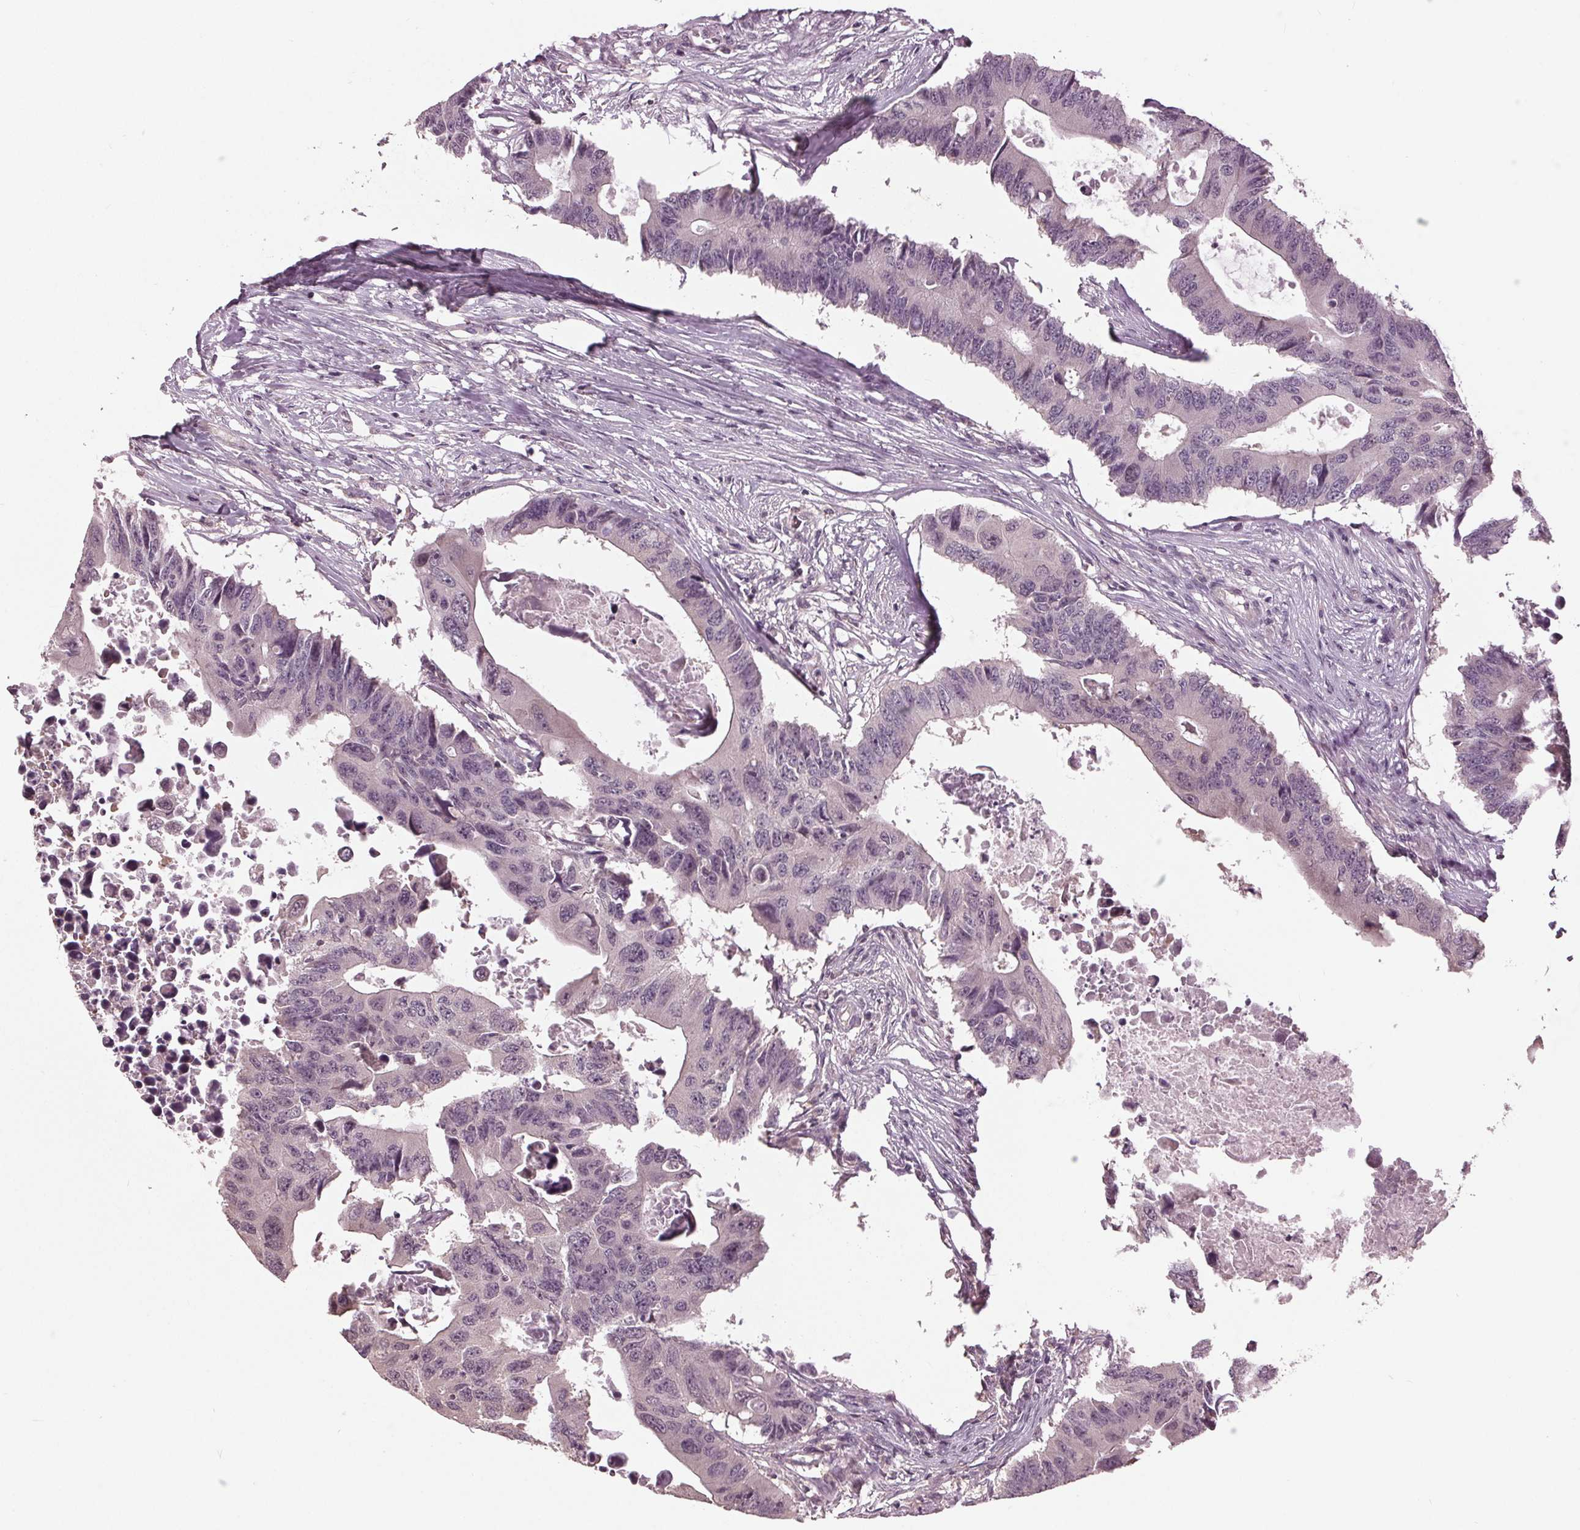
{"staining": {"intensity": "negative", "quantity": "none", "location": "none"}, "tissue": "colorectal cancer", "cell_type": "Tumor cells", "image_type": "cancer", "snomed": [{"axis": "morphology", "description": "Adenocarcinoma, NOS"}, {"axis": "topography", "description": "Colon"}], "caption": "There is no significant staining in tumor cells of colorectal cancer.", "gene": "SIGLEC6", "patient": {"sex": "male", "age": 71}}